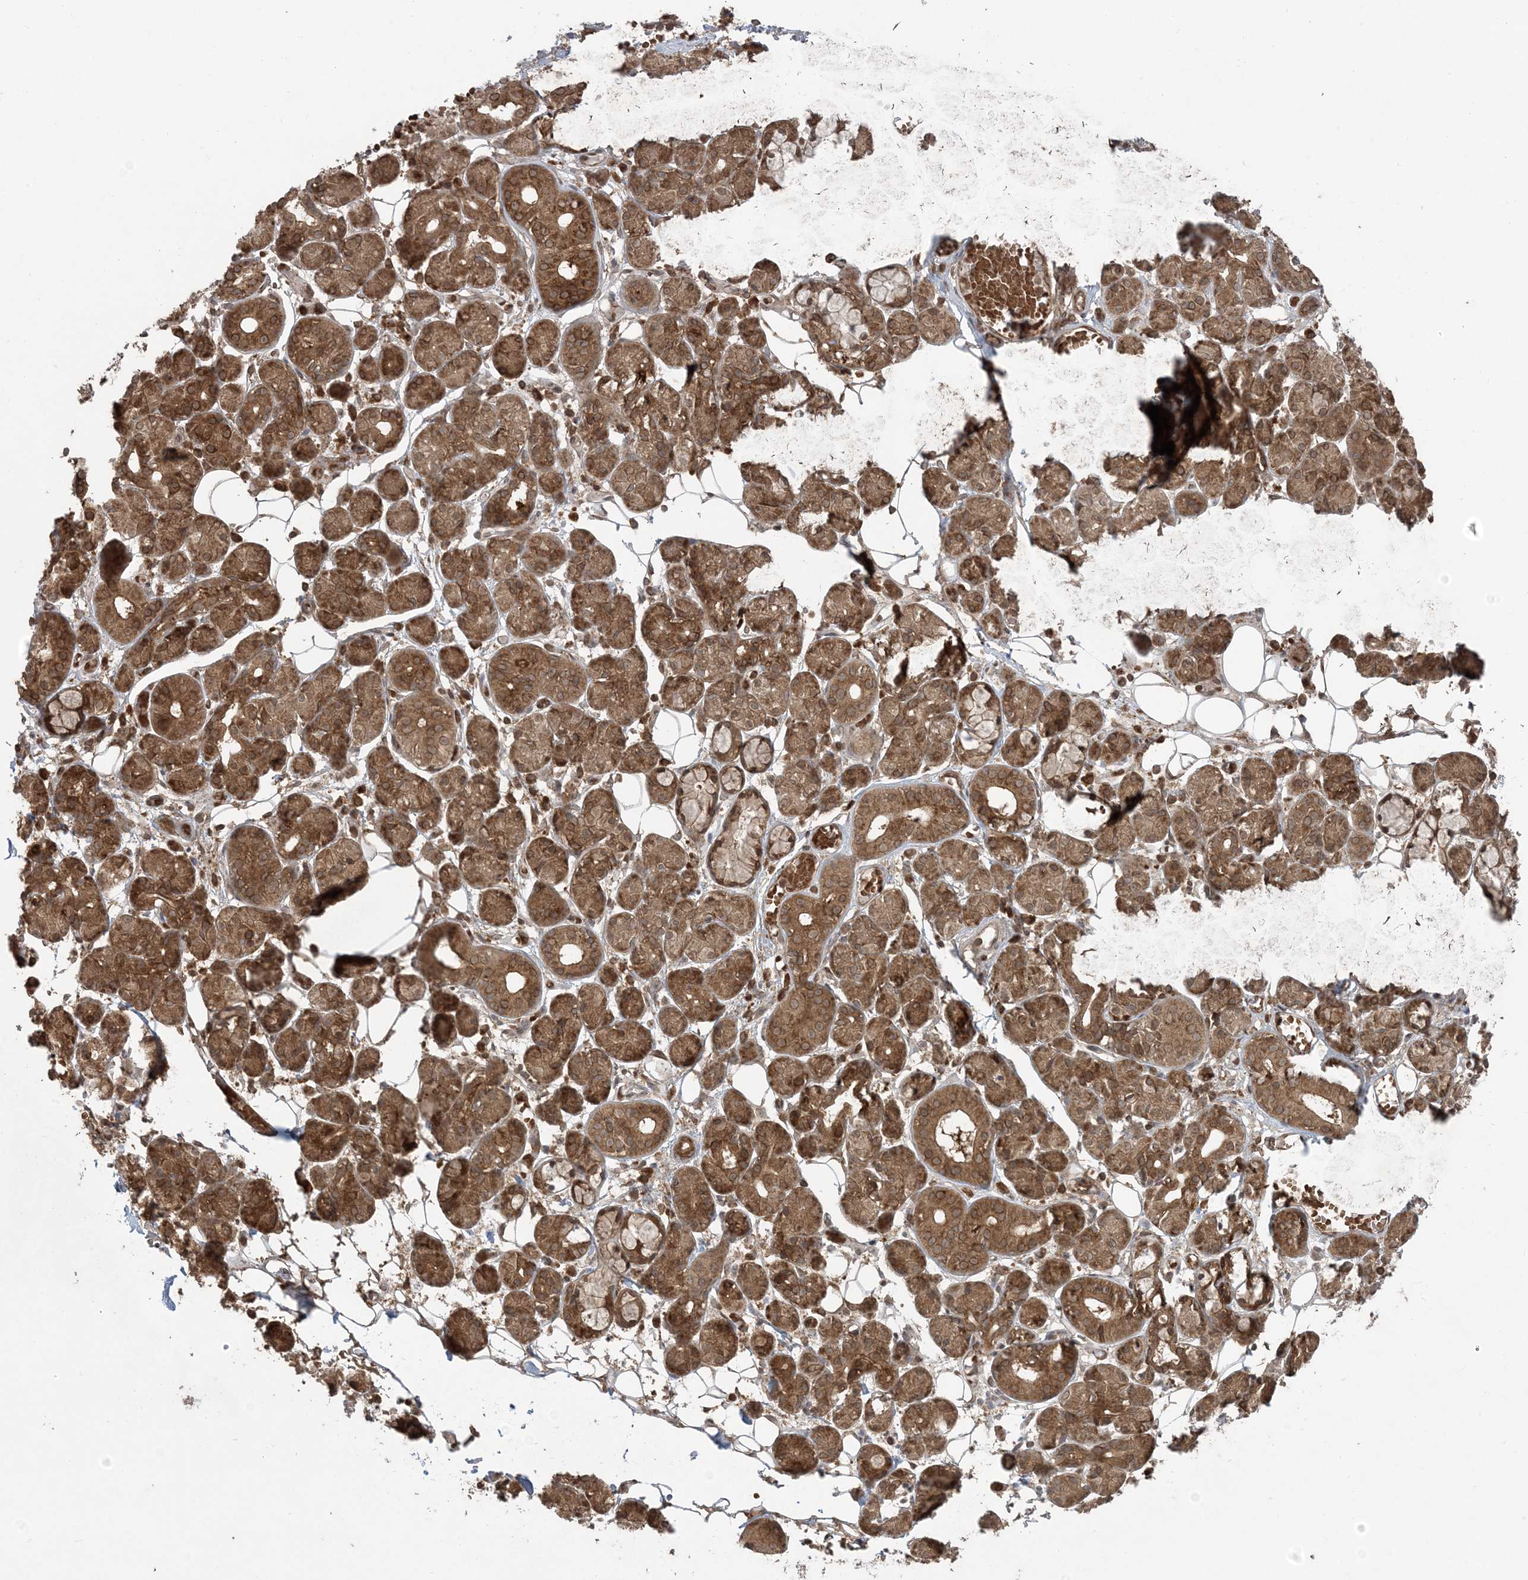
{"staining": {"intensity": "moderate", "quantity": ">75%", "location": "cytoplasmic/membranous,nuclear"}, "tissue": "salivary gland", "cell_type": "Glandular cells", "image_type": "normal", "snomed": [{"axis": "morphology", "description": "Normal tissue, NOS"}, {"axis": "topography", "description": "Salivary gland"}], "caption": "A brown stain shows moderate cytoplasmic/membranous,nuclear staining of a protein in glandular cells of unremarkable human salivary gland. (DAB IHC, brown staining for protein, blue staining for nuclei).", "gene": "DDX19B", "patient": {"sex": "male", "age": 63}}